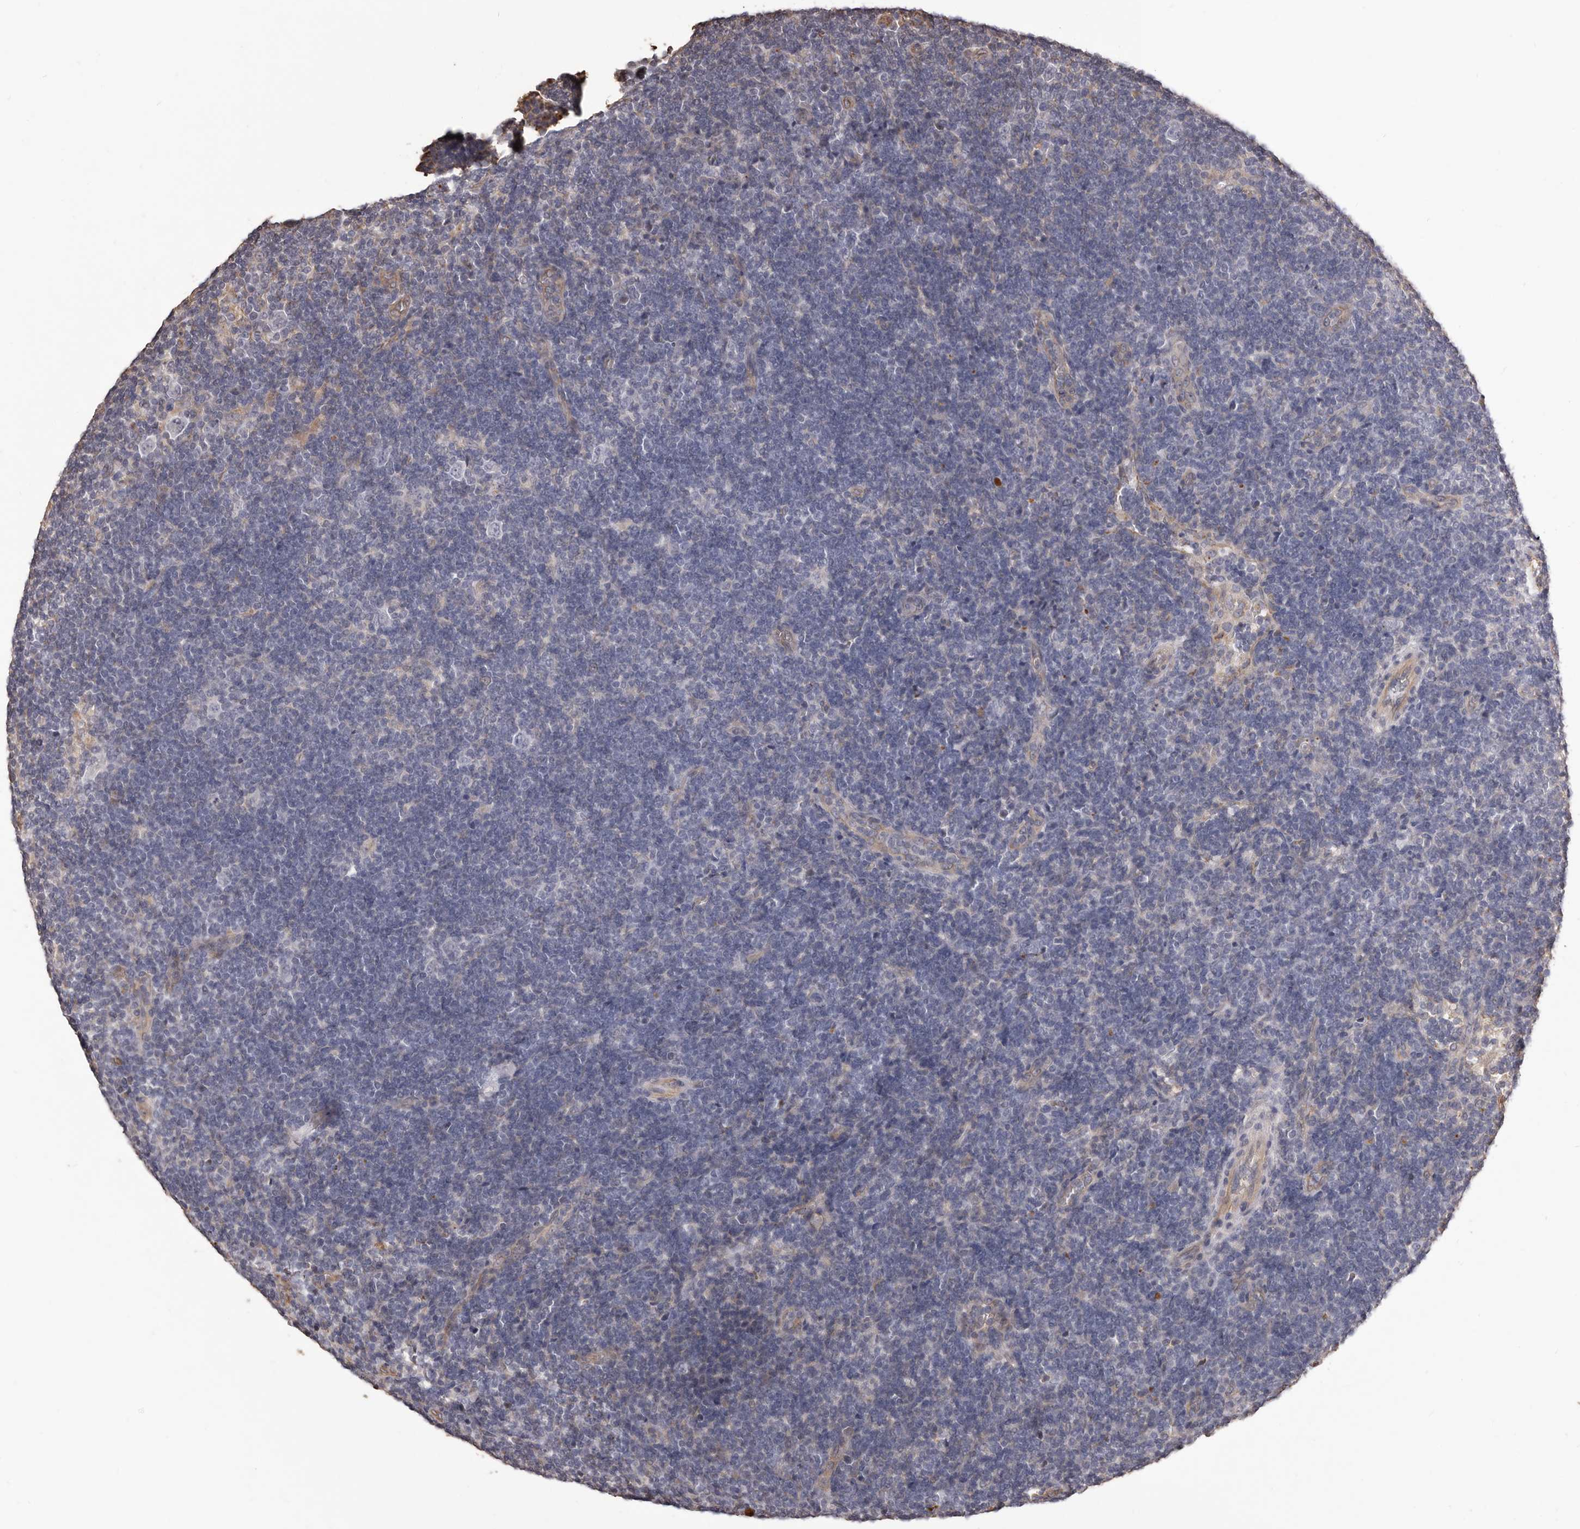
{"staining": {"intensity": "negative", "quantity": "none", "location": "none"}, "tissue": "lymphoma", "cell_type": "Tumor cells", "image_type": "cancer", "snomed": [{"axis": "morphology", "description": "Hodgkin's disease, NOS"}, {"axis": "topography", "description": "Lymph node"}], "caption": "Immunohistochemistry image of human lymphoma stained for a protein (brown), which shows no staining in tumor cells.", "gene": "ALPK1", "patient": {"sex": "female", "age": 57}}